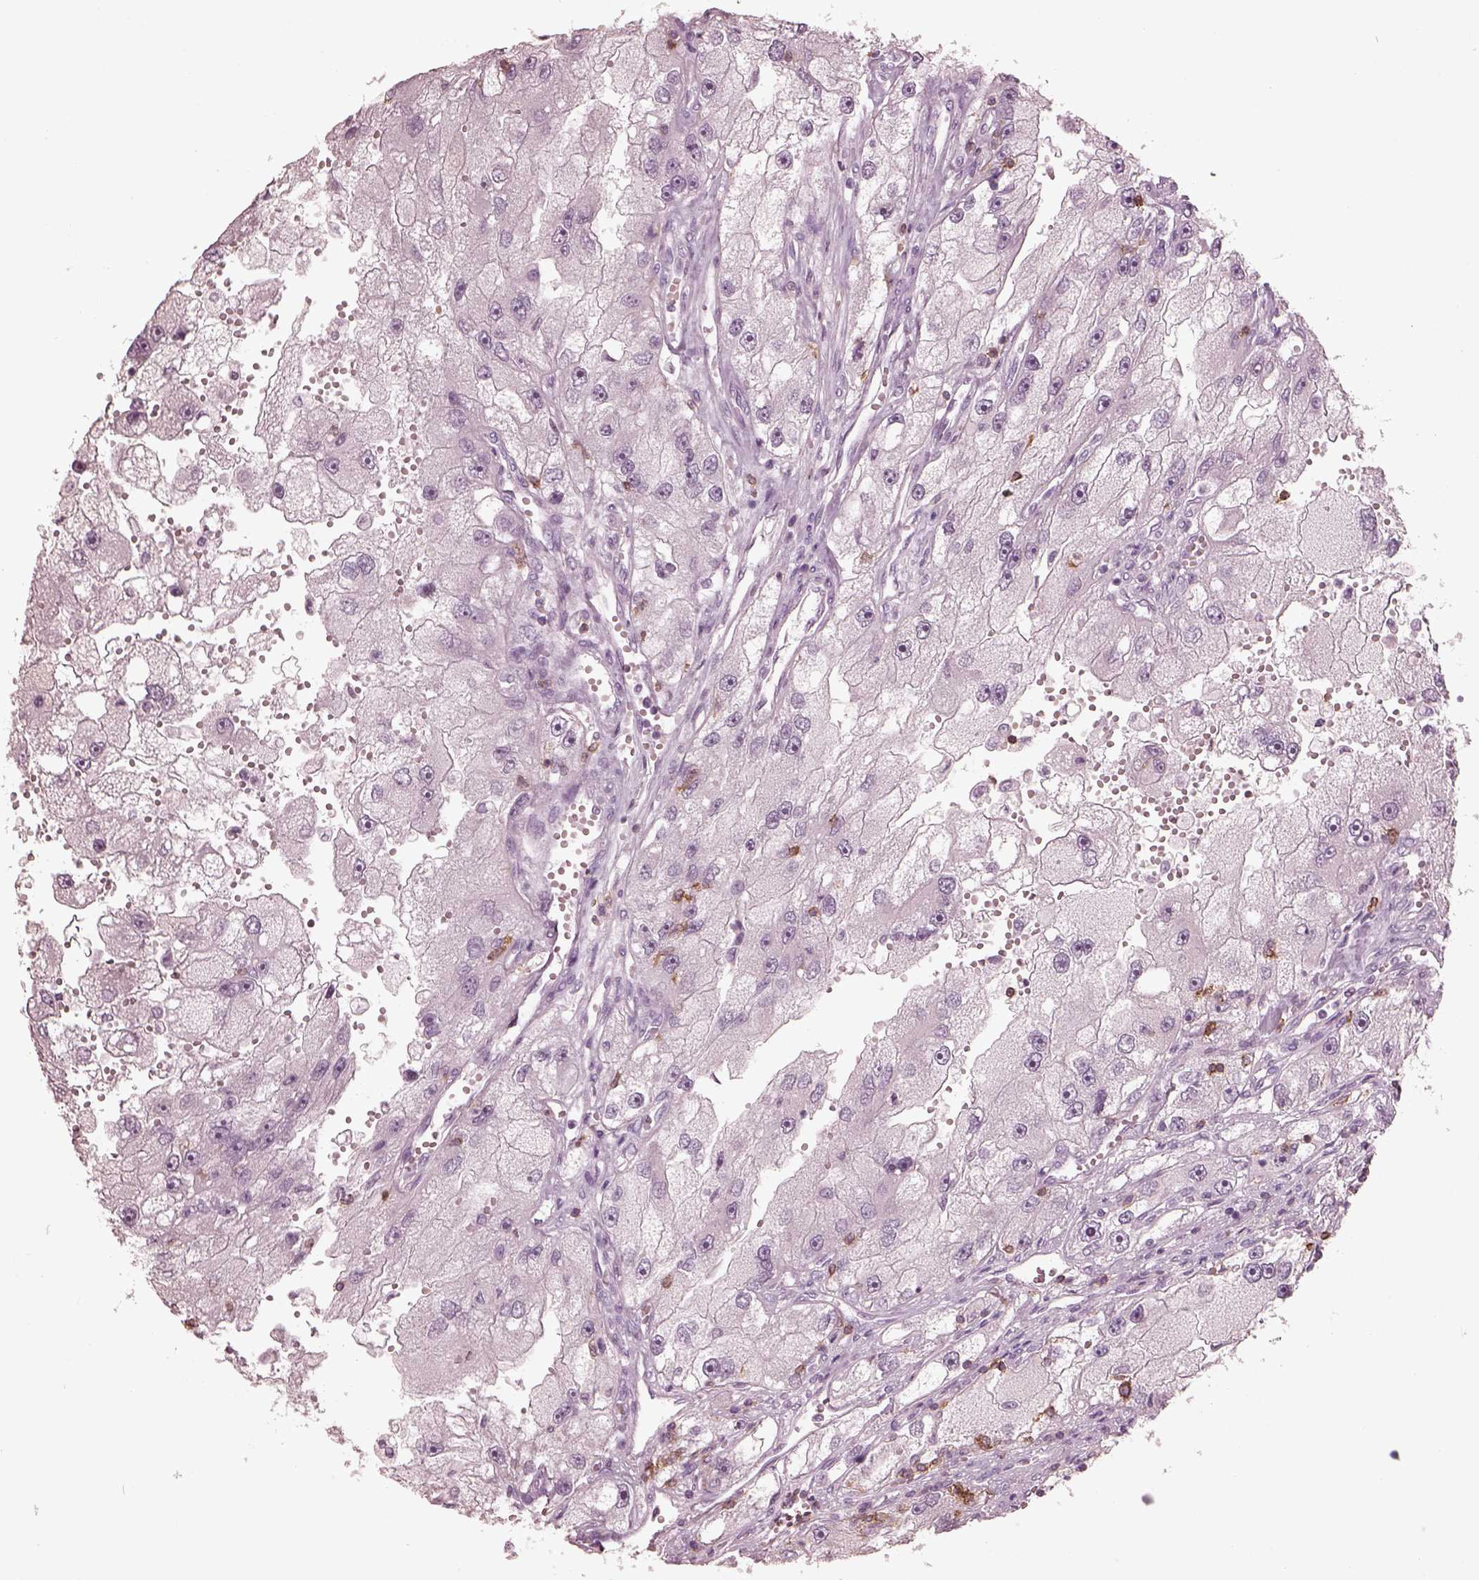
{"staining": {"intensity": "negative", "quantity": "none", "location": "none"}, "tissue": "renal cancer", "cell_type": "Tumor cells", "image_type": "cancer", "snomed": [{"axis": "morphology", "description": "Adenocarcinoma, NOS"}, {"axis": "topography", "description": "Kidney"}], "caption": "DAB immunohistochemical staining of renal cancer (adenocarcinoma) shows no significant positivity in tumor cells.", "gene": "PDCD1", "patient": {"sex": "male", "age": 63}}